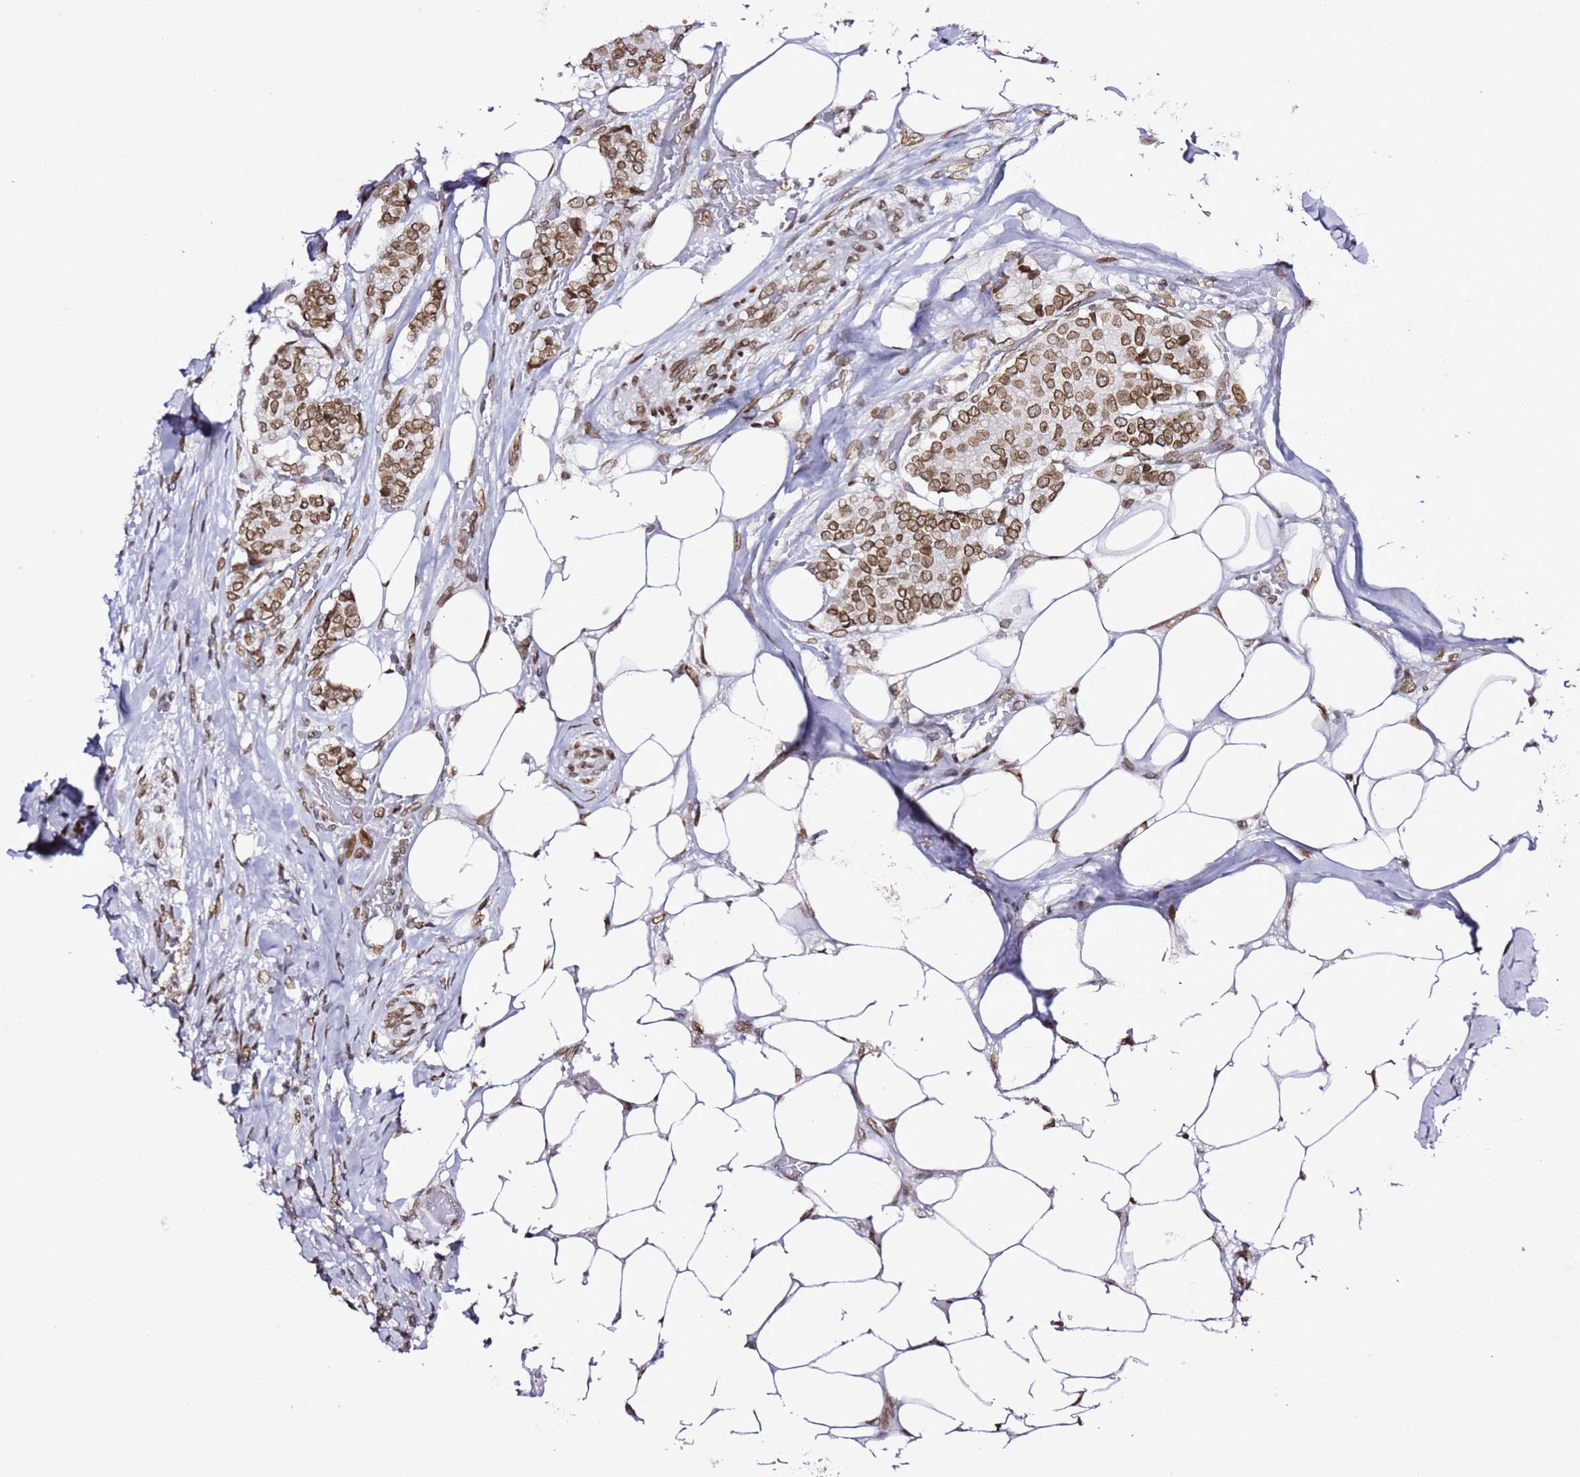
{"staining": {"intensity": "moderate", "quantity": ">75%", "location": "cytoplasmic/membranous,nuclear"}, "tissue": "breast cancer", "cell_type": "Tumor cells", "image_type": "cancer", "snomed": [{"axis": "morphology", "description": "Duct carcinoma"}, {"axis": "topography", "description": "Breast"}], "caption": "There is medium levels of moderate cytoplasmic/membranous and nuclear expression in tumor cells of intraductal carcinoma (breast), as demonstrated by immunohistochemical staining (brown color).", "gene": "POU6F1", "patient": {"sex": "female", "age": 75}}